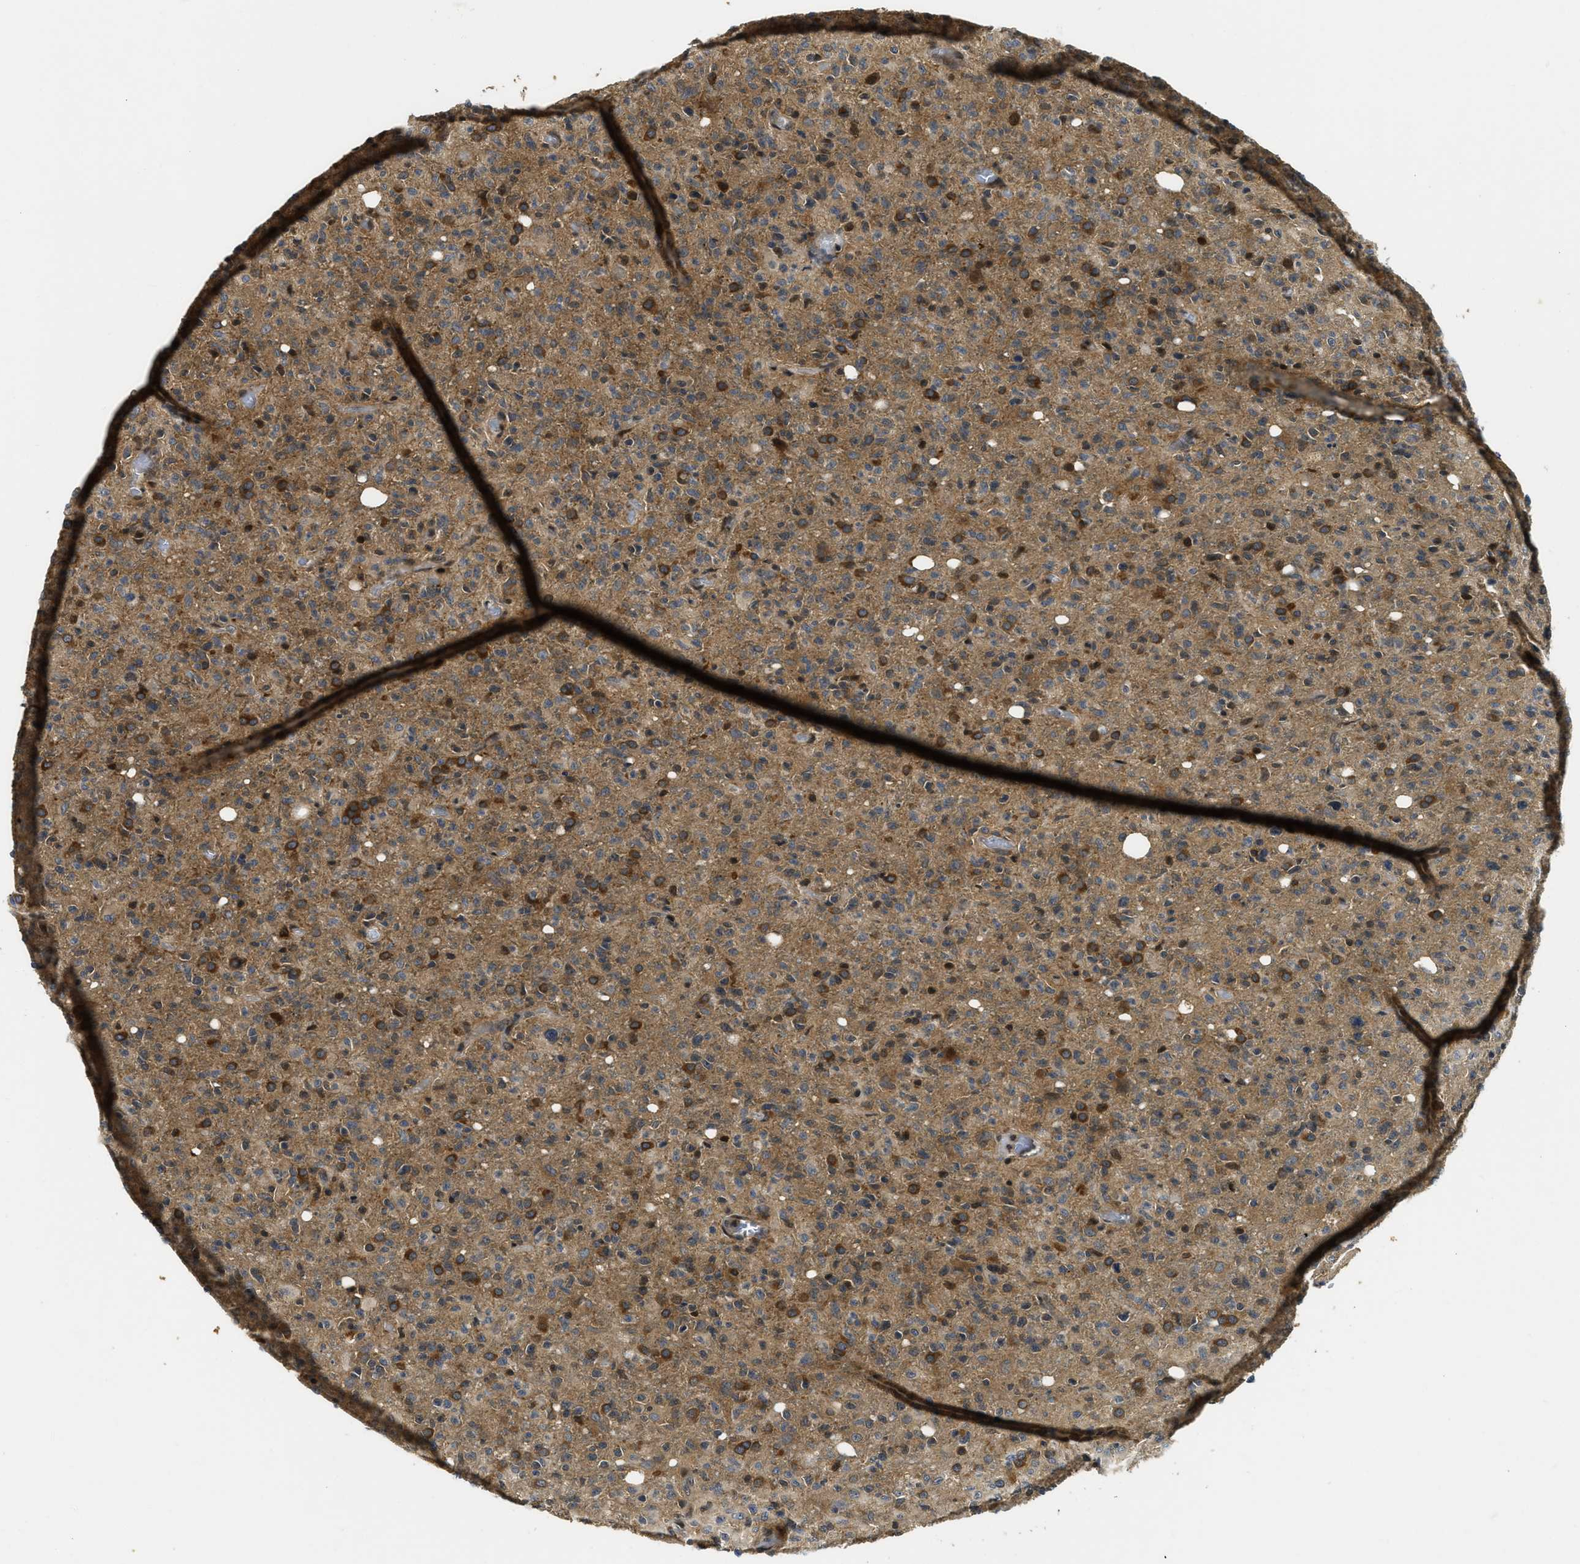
{"staining": {"intensity": "moderate", "quantity": ">75%", "location": "cytoplasmic/membranous"}, "tissue": "glioma", "cell_type": "Tumor cells", "image_type": "cancer", "snomed": [{"axis": "morphology", "description": "Glioma, malignant, High grade"}, {"axis": "topography", "description": "Brain"}], "caption": "Immunohistochemical staining of human glioma demonstrates medium levels of moderate cytoplasmic/membranous protein expression in approximately >75% of tumor cells.", "gene": "ADSL", "patient": {"sex": "female", "age": 57}}